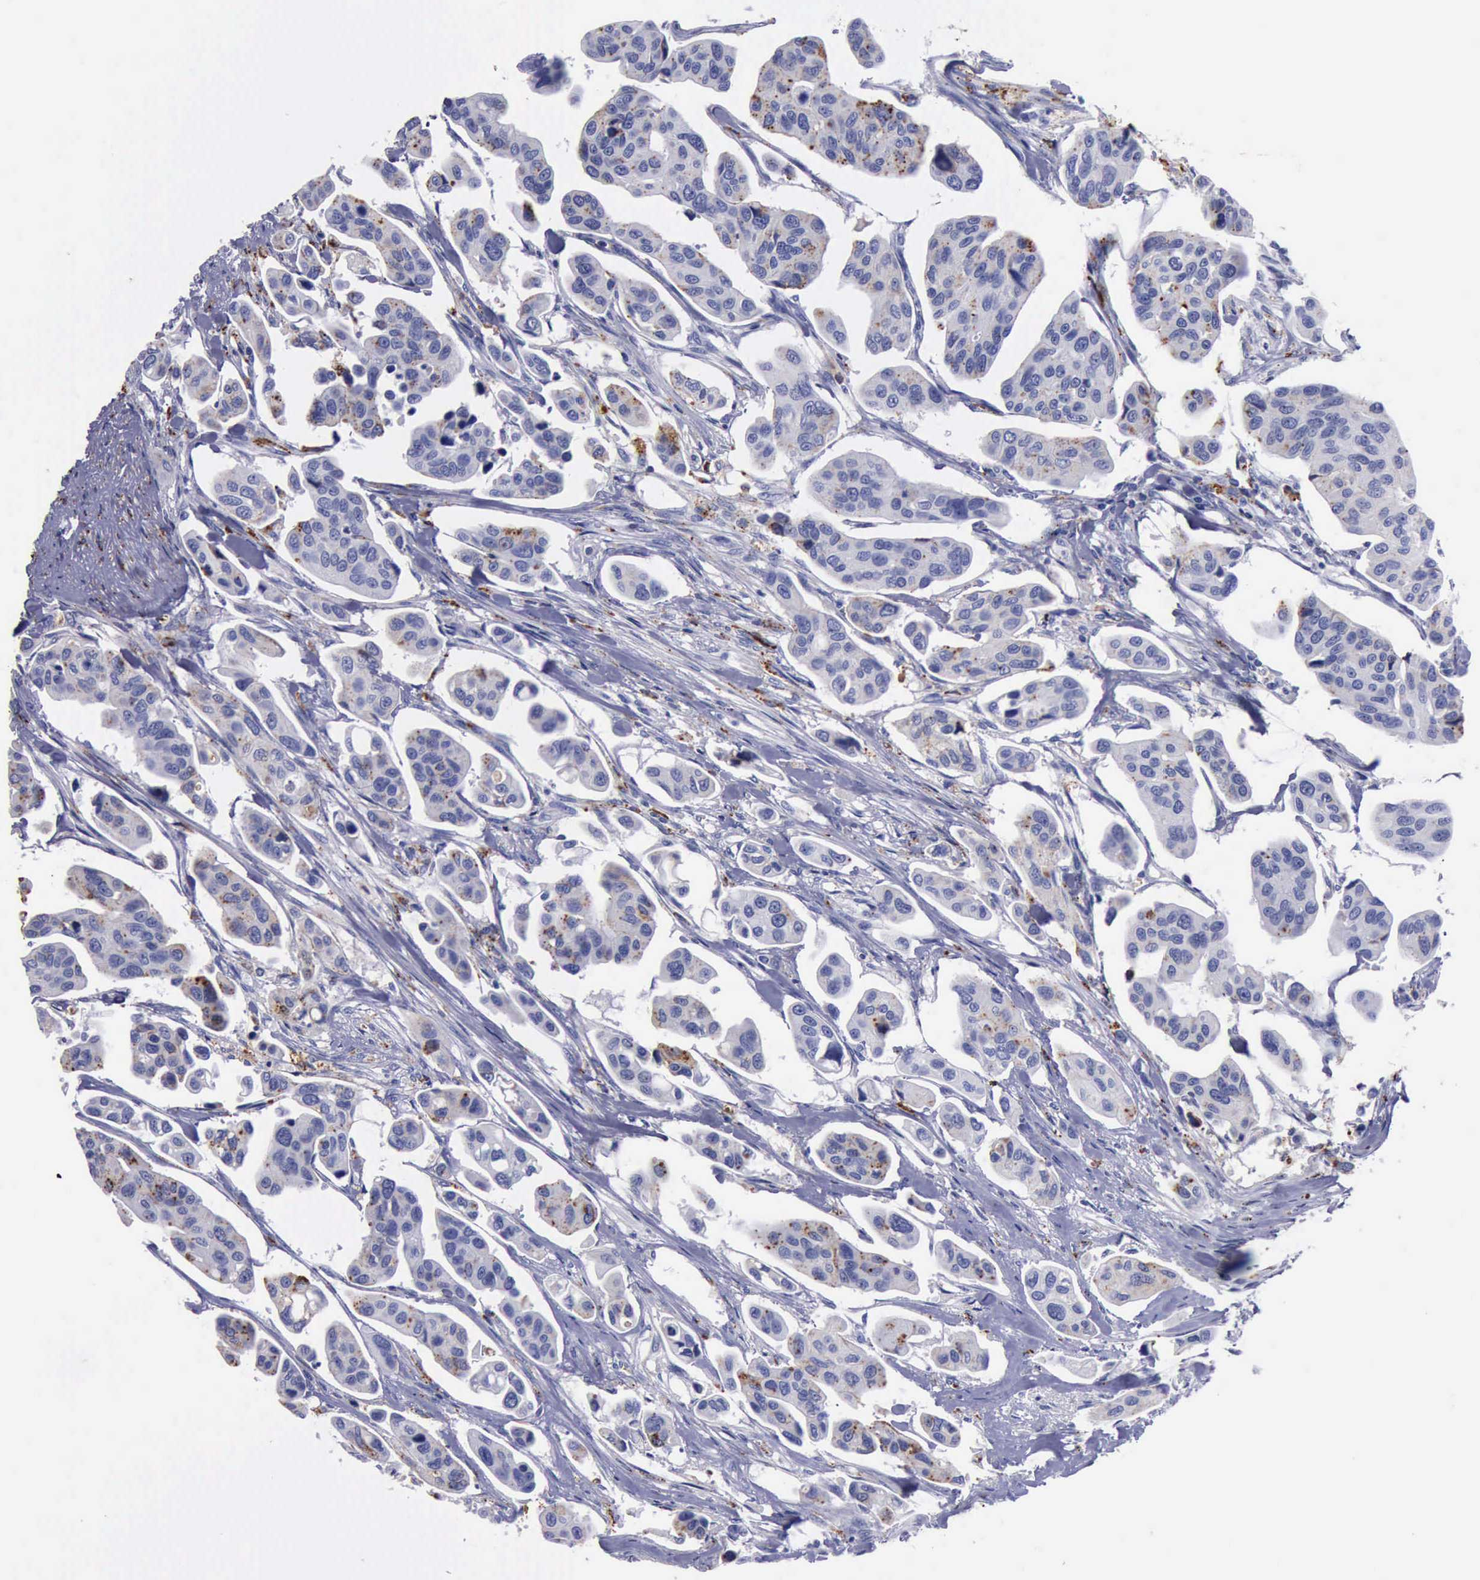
{"staining": {"intensity": "moderate", "quantity": ">75%", "location": "cytoplasmic/membranous"}, "tissue": "urothelial cancer", "cell_type": "Tumor cells", "image_type": "cancer", "snomed": [{"axis": "morphology", "description": "Adenocarcinoma, NOS"}, {"axis": "topography", "description": "Urinary bladder"}], "caption": "IHC photomicrograph of neoplastic tissue: human adenocarcinoma stained using immunohistochemistry displays medium levels of moderate protein expression localized specifically in the cytoplasmic/membranous of tumor cells, appearing as a cytoplasmic/membranous brown color.", "gene": "CTSD", "patient": {"sex": "male", "age": 61}}